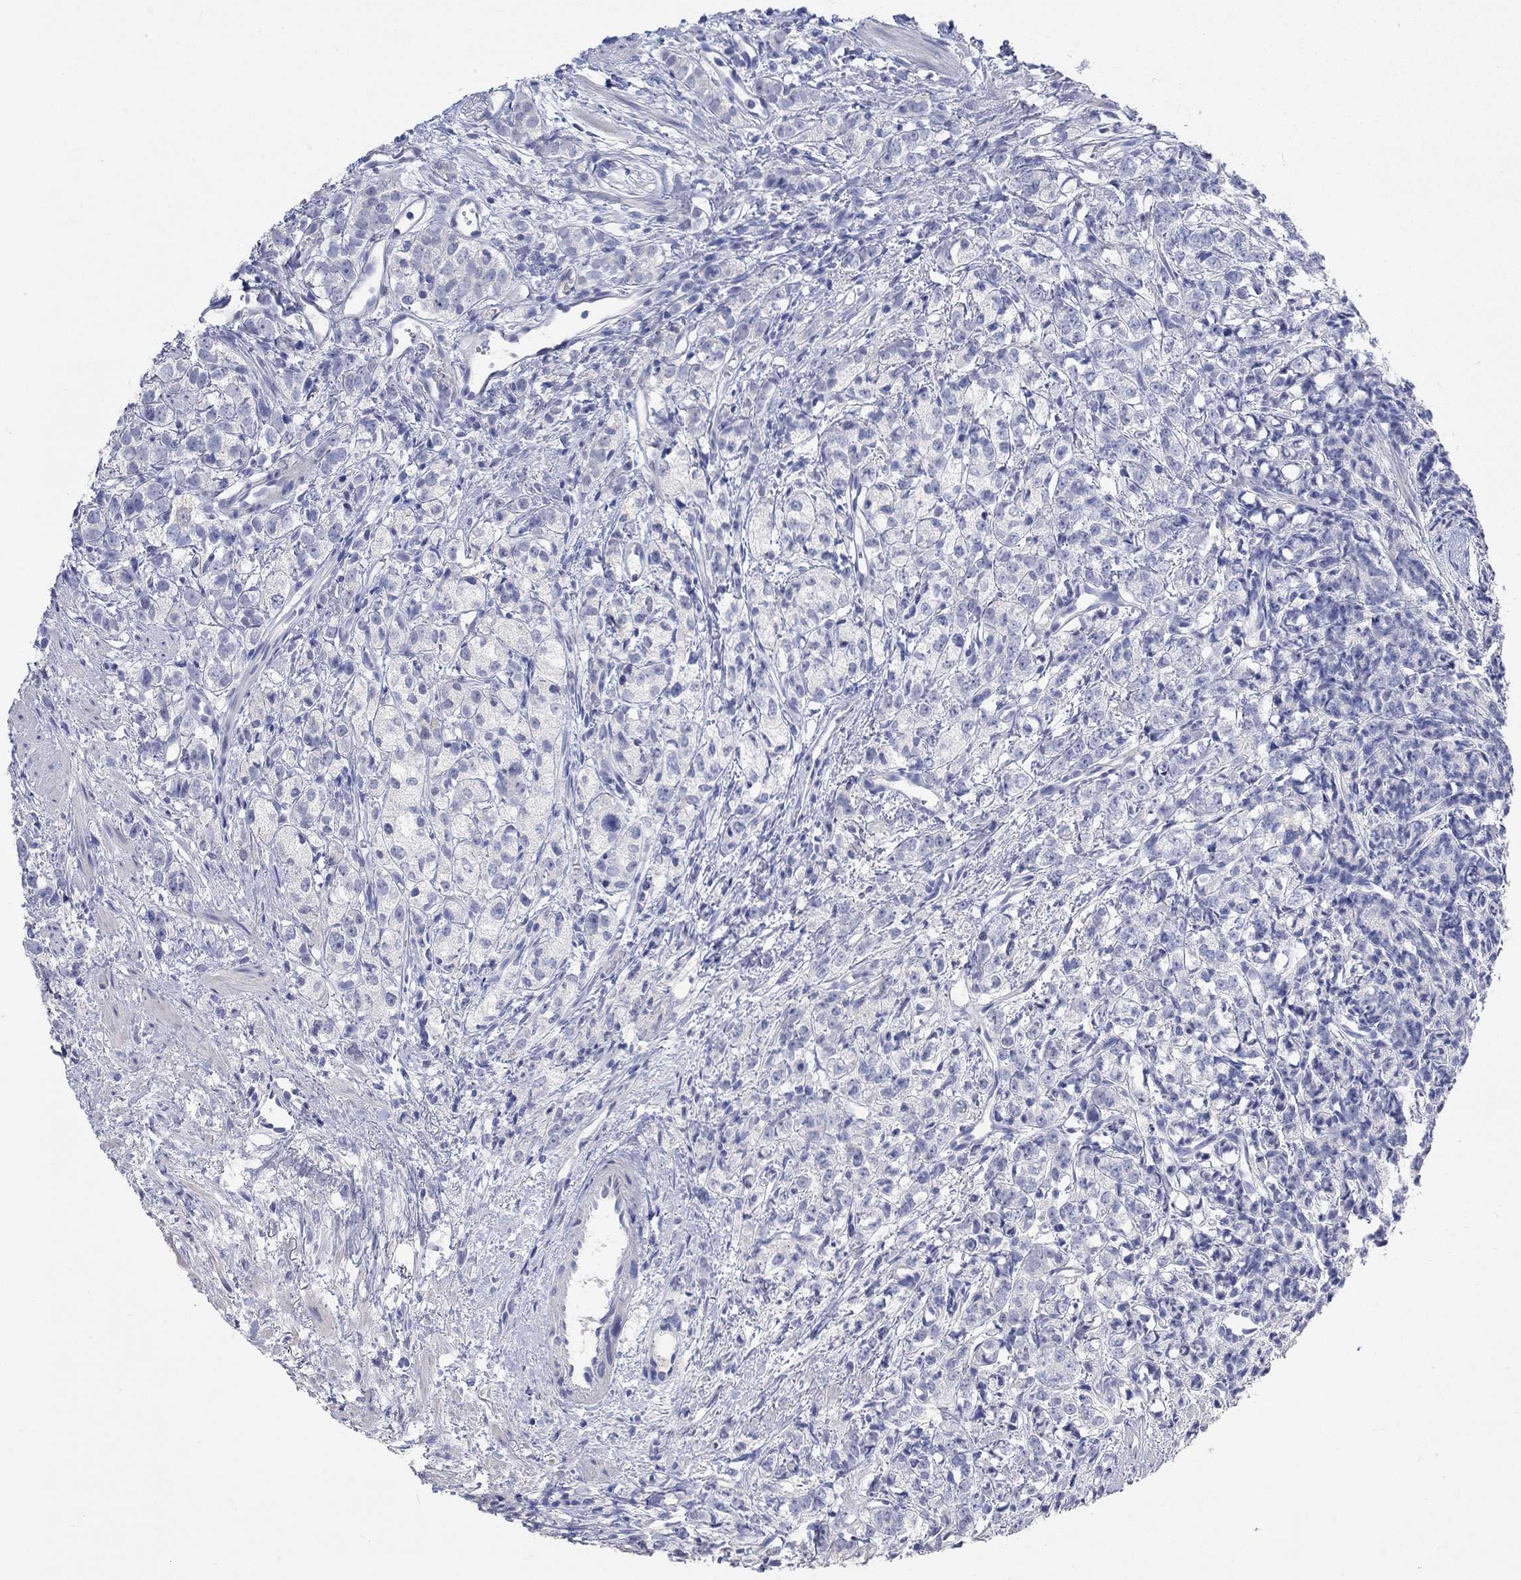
{"staining": {"intensity": "negative", "quantity": "none", "location": "none"}, "tissue": "prostate cancer", "cell_type": "Tumor cells", "image_type": "cancer", "snomed": [{"axis": "morphology", "description": "Adenocarcinoma, High grade"}, {"axis": "topography", "description": "Prostate"}], "caption": "Immunohistochemical staining of prostate cancer shows no significant positivity in tumor cells. (DAB immunohistochemistry (IHC), high magnification).", "gene": "PNMA5", "patient": {"sex": "male", "age": 53}}